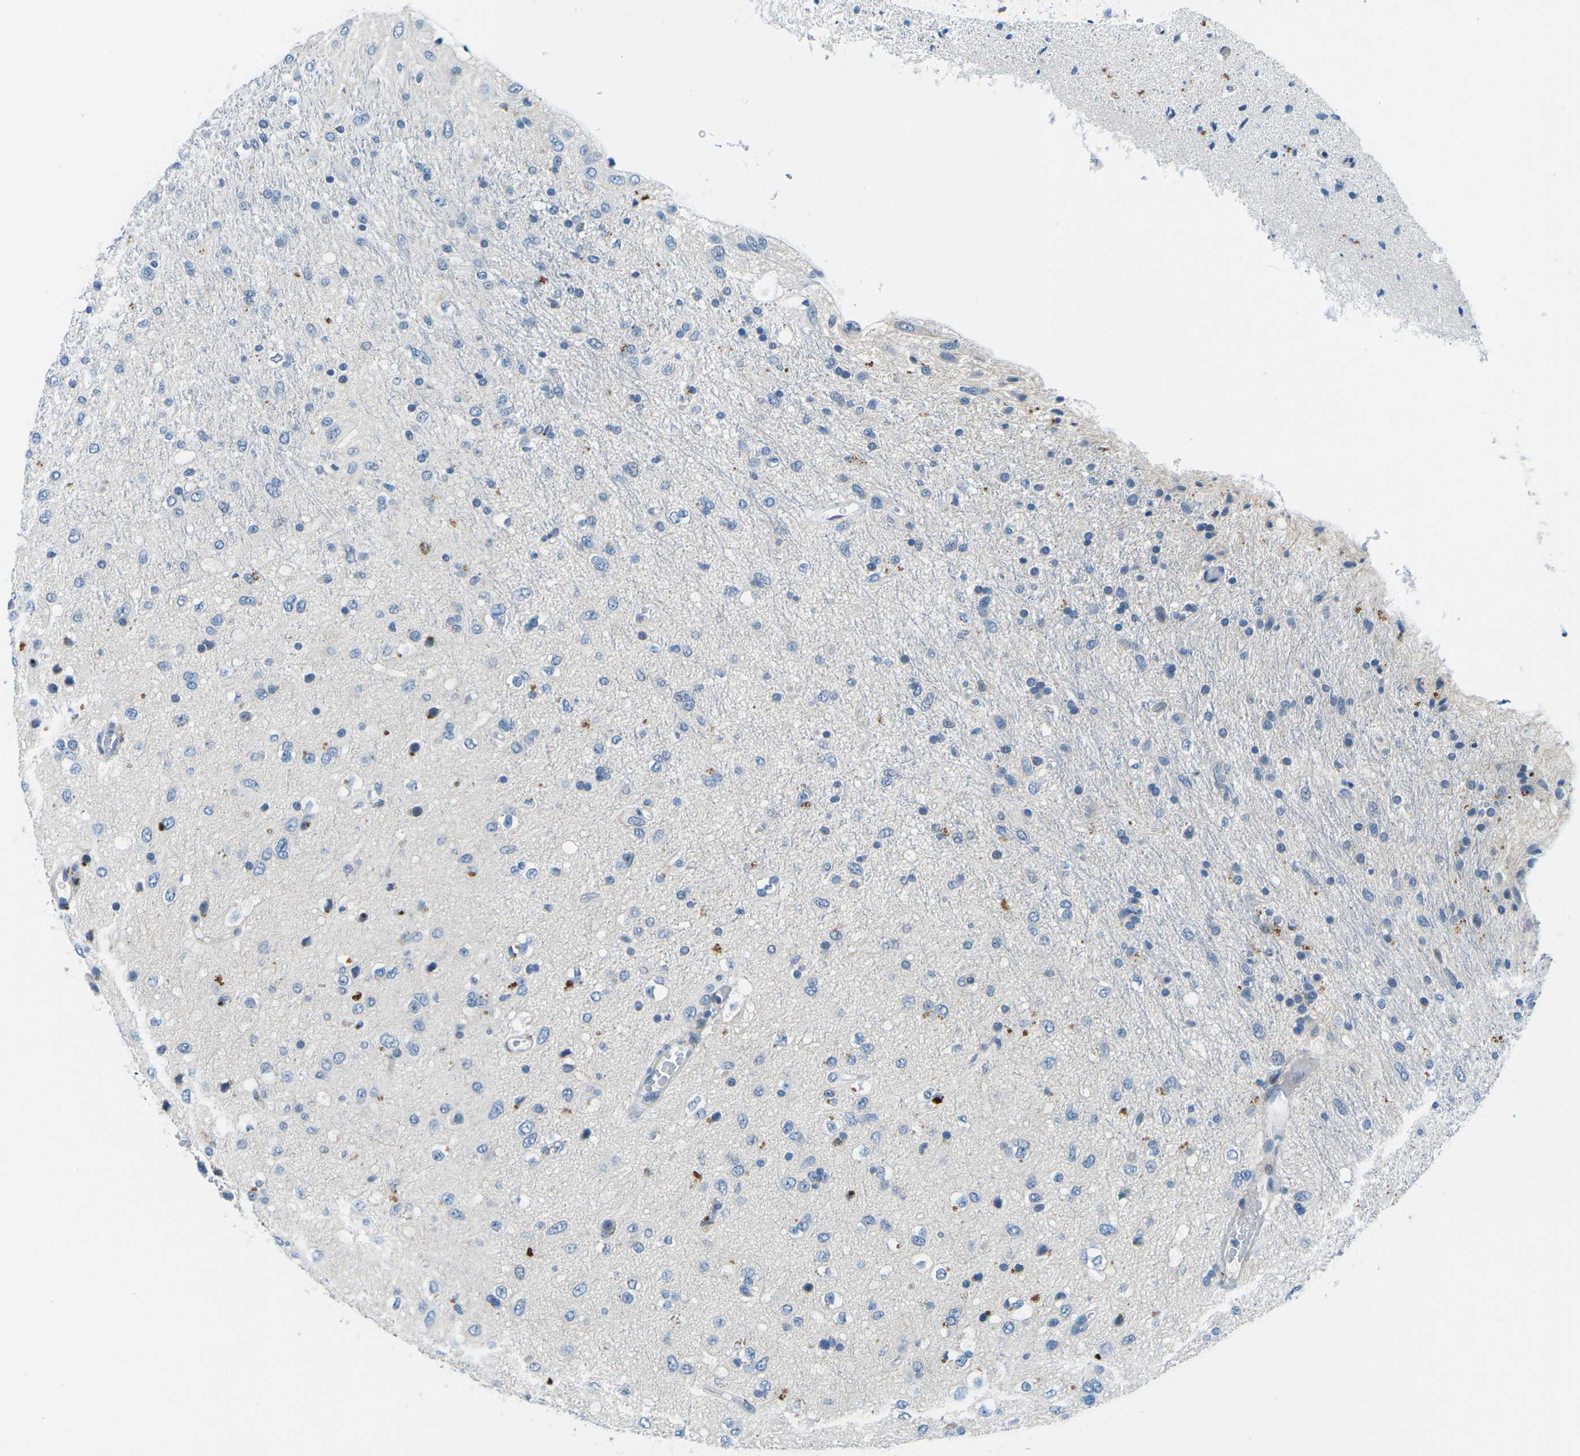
{"staining": {"intensity": "negative", "quantity": "none", "location": "none"}, "tissue": "glioma", "cell_type": "Tumor cells", "image_type": "cancer", "snomed": [{"axis": "morphology", "description": "Glioma, malignant, Low grade"}, {"axis": "topography", "description": "Brain"}], "caption": "IHC photomicrograph of neoplastic tissue: glioma stained with DAB (3,3'-diaminobenzidine) exhibits no significant protein staining in tumor cells.", "gene": "CFB", "patient": {"sex": "male", "age": 77}}